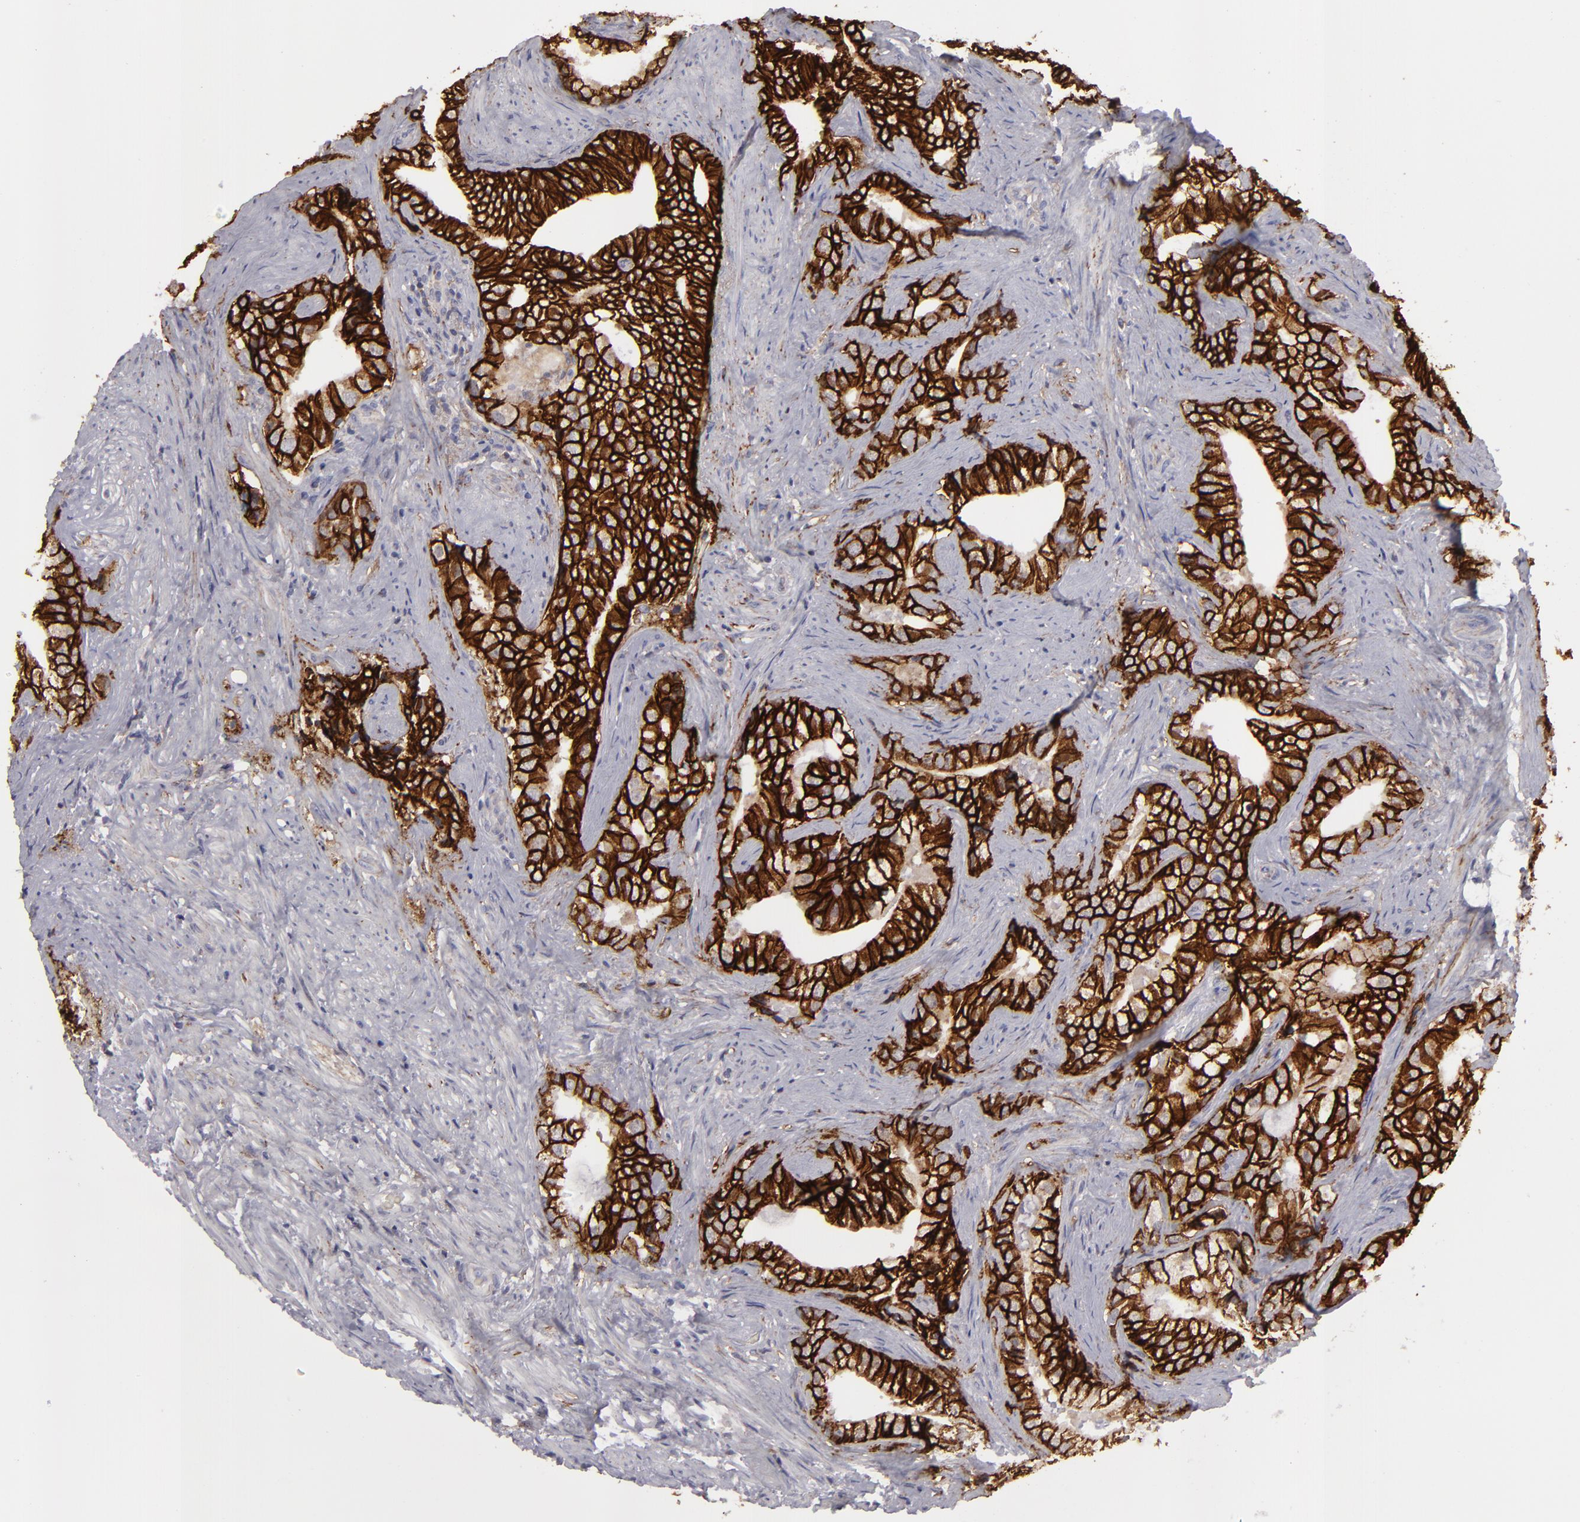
{"staining": {"intensity": "strong", "quantity": ">75%", "location": "cytoplasmic/membranous"}, "tissue": "prostate cancer", "cell_type": "Tumor cells", "image_type": "cancer", "snomed": [{"axis": "morphology", "description": "Adenocarcinoma, Low grade"}, {"axis": "topography", "description": "Prostate"}], "caption": "Prostate cancer stained for a protein (brown) displays strong cytoplasmic/membranous positive expression in about >75% of tumor cells.", "gene": "ALCAM", "patient": {"sex": "male", "age": 71}}